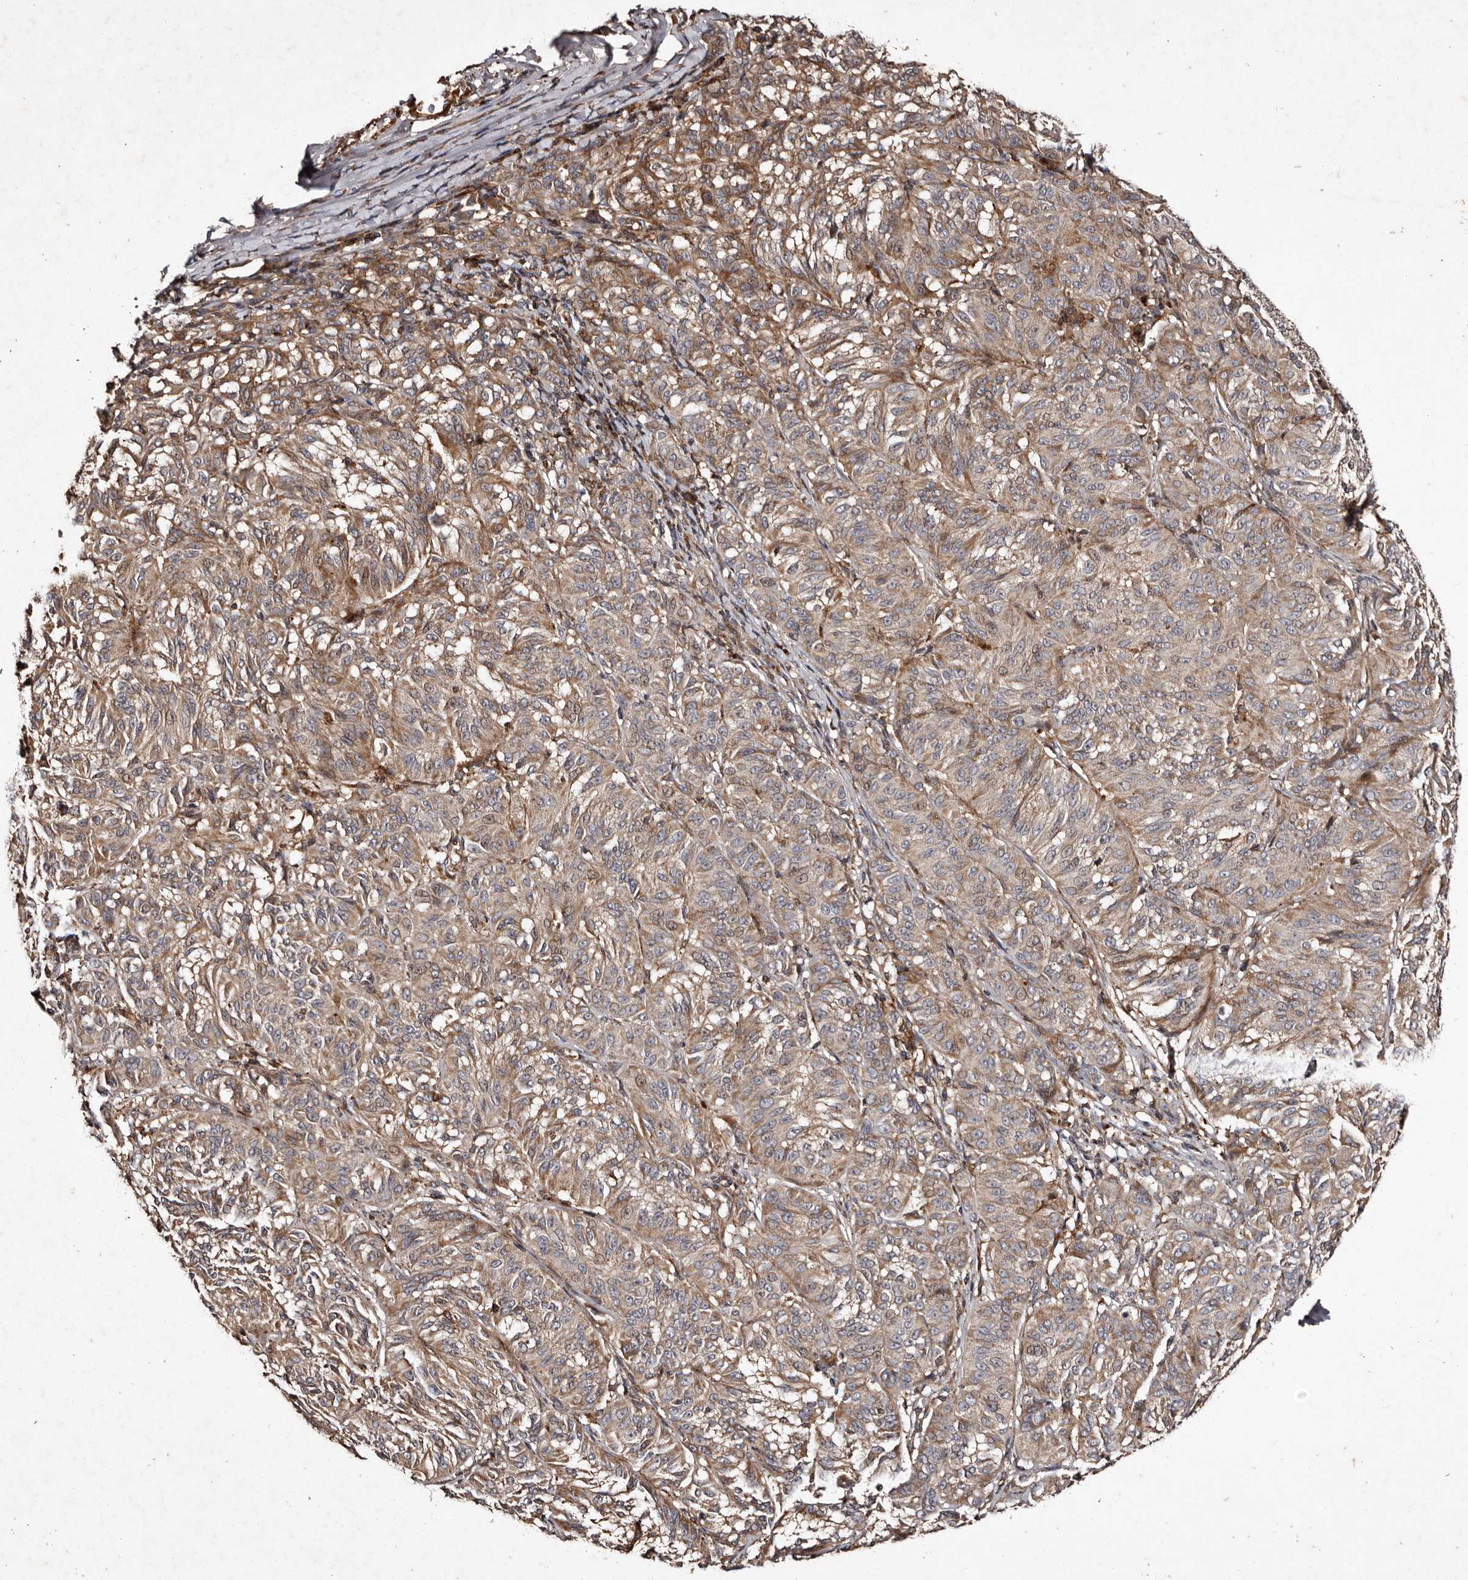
{"staining": {"intensity": "moderate", "quantity": ">75%", "location": "cytoplasmic/membranous"}, "tissue": "melanoma", "cell_type": "Tumor cells", "image_type": "cancer", "snomed": [{"axis": "morphology", "description": "Malignant melanoma, NOS"}, {"axis": "topography", "description": "Skin"}], "caption": "Melanoma stained for a protein shows moderate cytoplasmic/membranous positivity in tumor cells.", "gene": "PRKD3", "patient": {"sex": "female", "age": 72}}